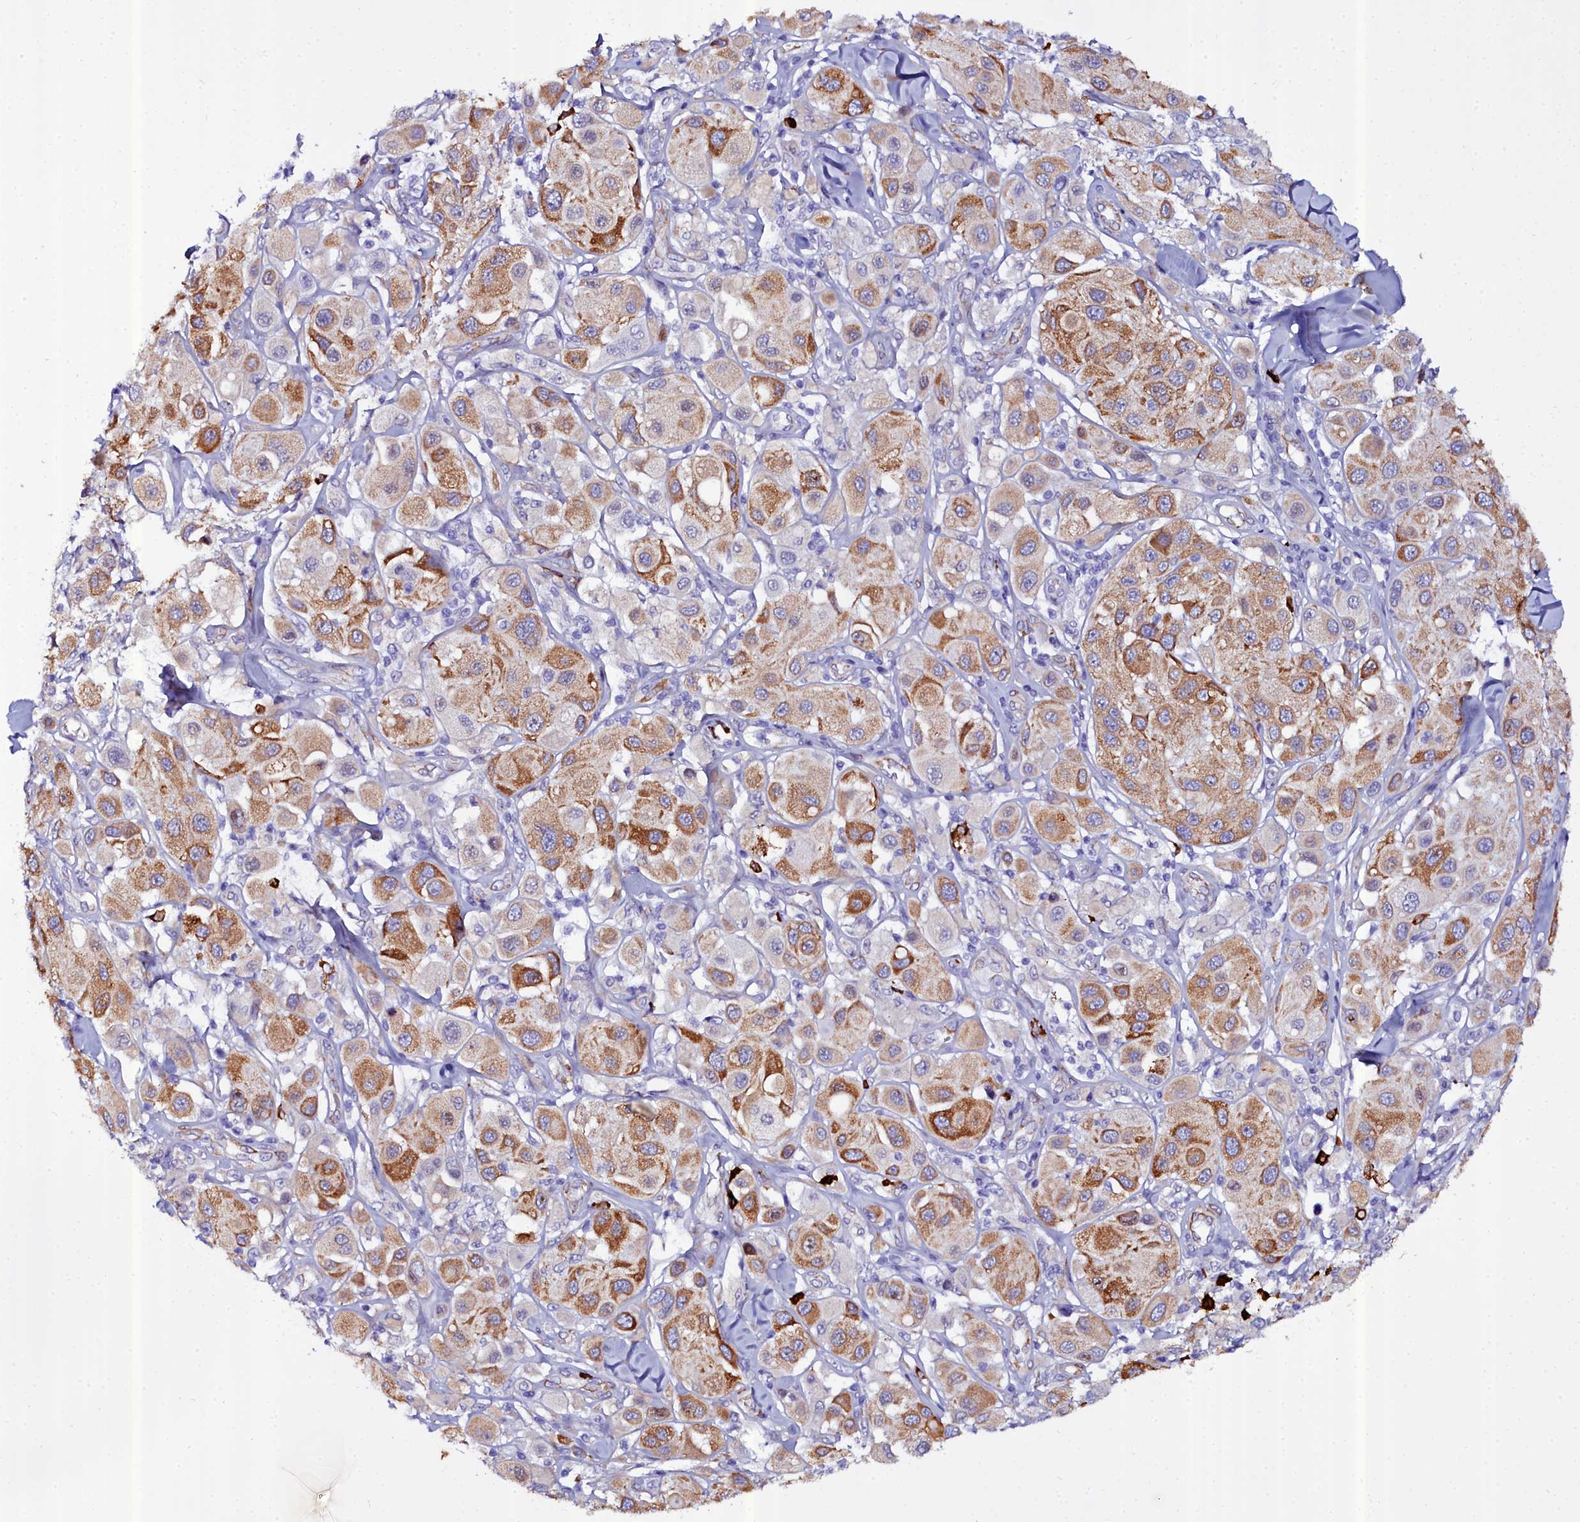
{"staining": {"intensity": "moderate", "quantity": ">75%", "location": "cytoplasmic/membranous"}, "tissue": "melanoma", "cell_type": "Tumor cells", "image_type": "cancer", "snomed": [{"axis": "morphology", "description": "Malignant melanoma, Metastatic site"}, {"axis": "topography", "description": "Skin"}], "caption": "Melanoma stained with immunohistochemistry displays moderate cytoplasmic/membranous positivity in about >75% of tumor cells.", "gene": "TXNDC5", "patient": {"sex": "male", "age": 41}}